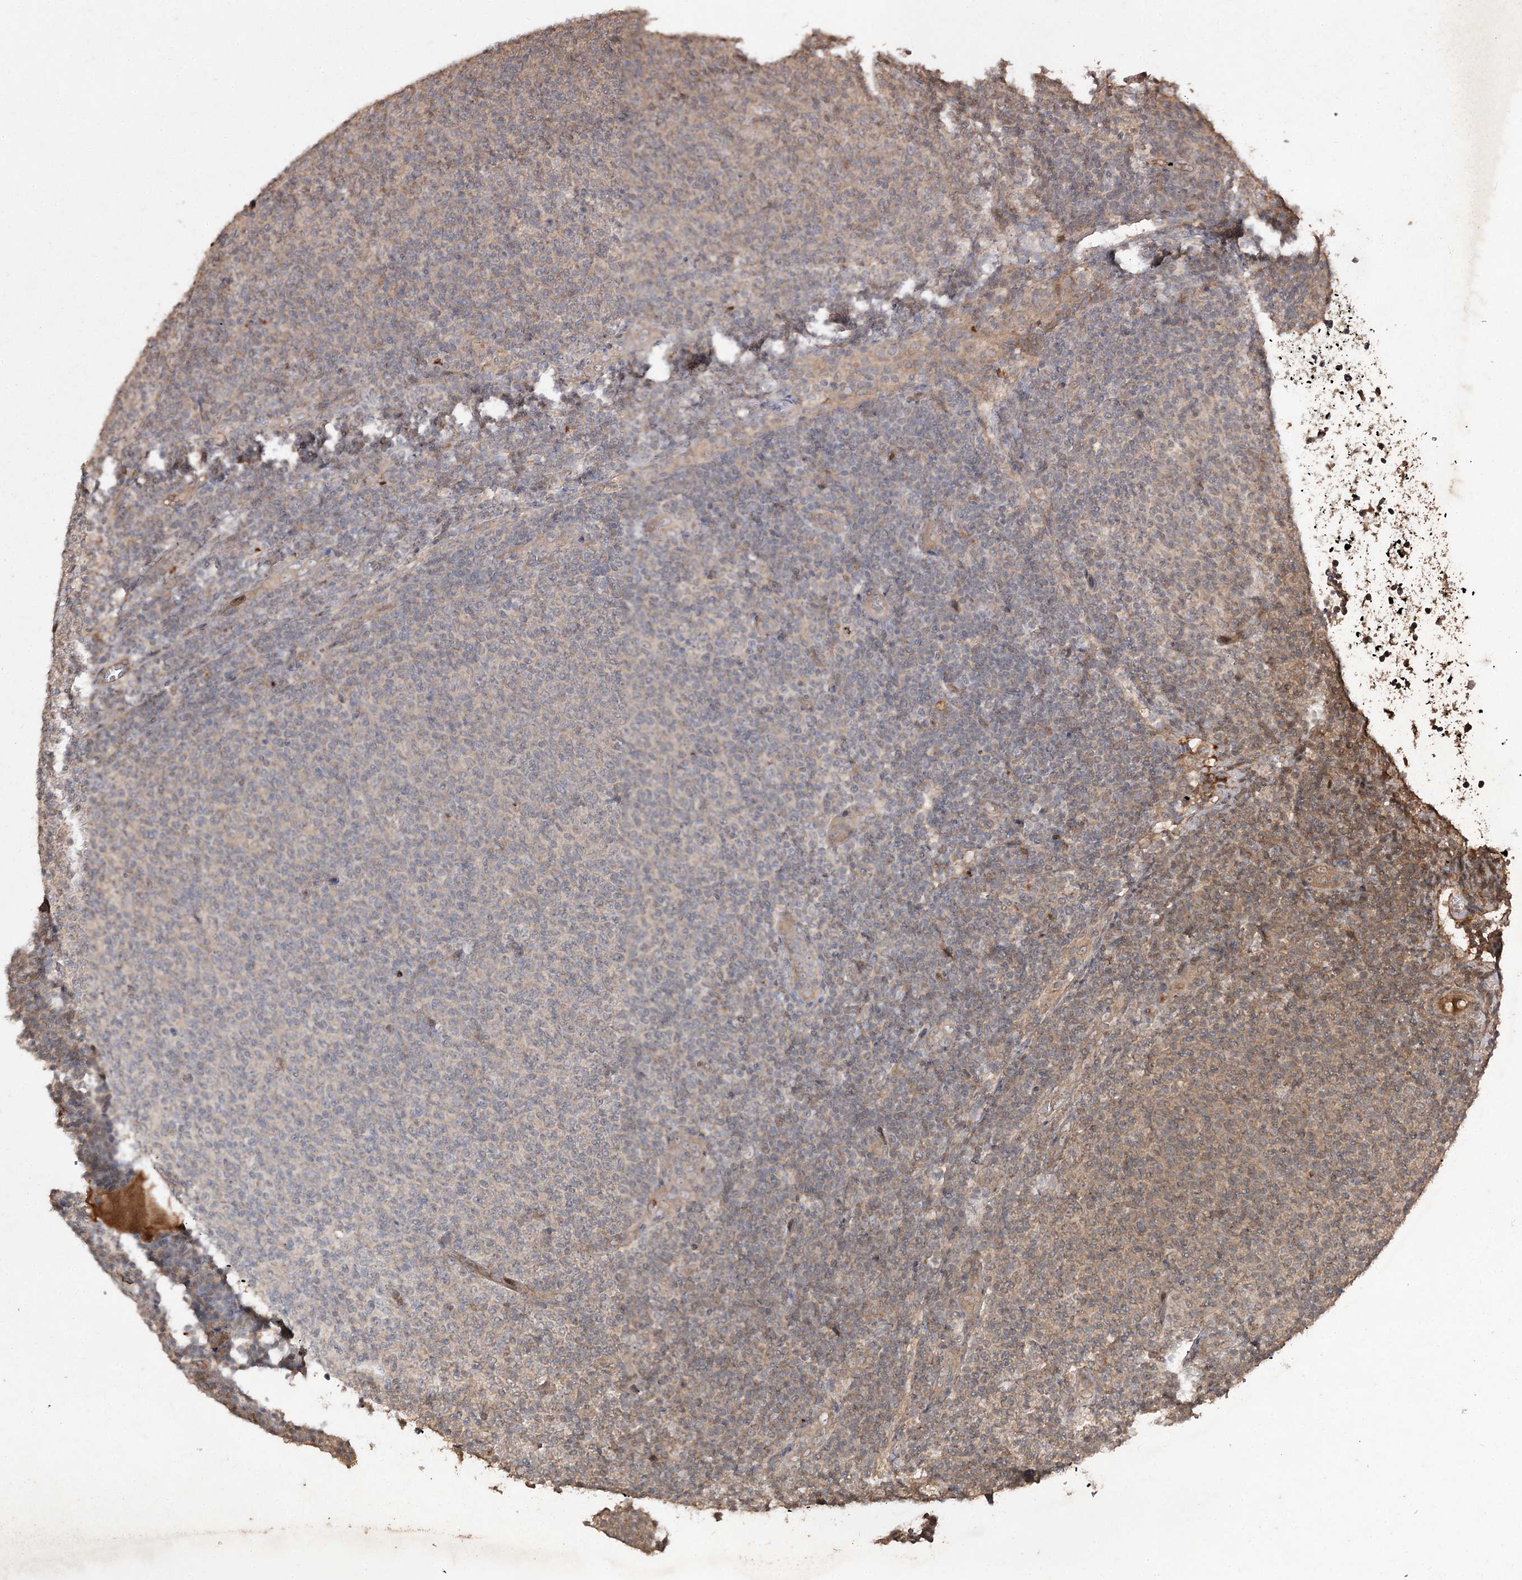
{"staining": {"intensity": "moderate", "quantity": "<25%", "location": "cytoplasmic/membranous"}, "tissue": "lymphoma", "cell_type": "Tumor cells", "image_type": "cancer", "snomed": [{"axis": "morphology", "description": "Malignant lymphoma, non-Hodgkin's type, Low grade"}, {"axis": "topography", "description": "Lymph node"}], "caption": "There is low levels of moderate cytoplasmic/membranous staining in tumor cells of lymphoma, as demonstrated by immunohistochemical staining (brown color).", "gene": "FANCL", "patient": {"sex": "male", "age": 66}}